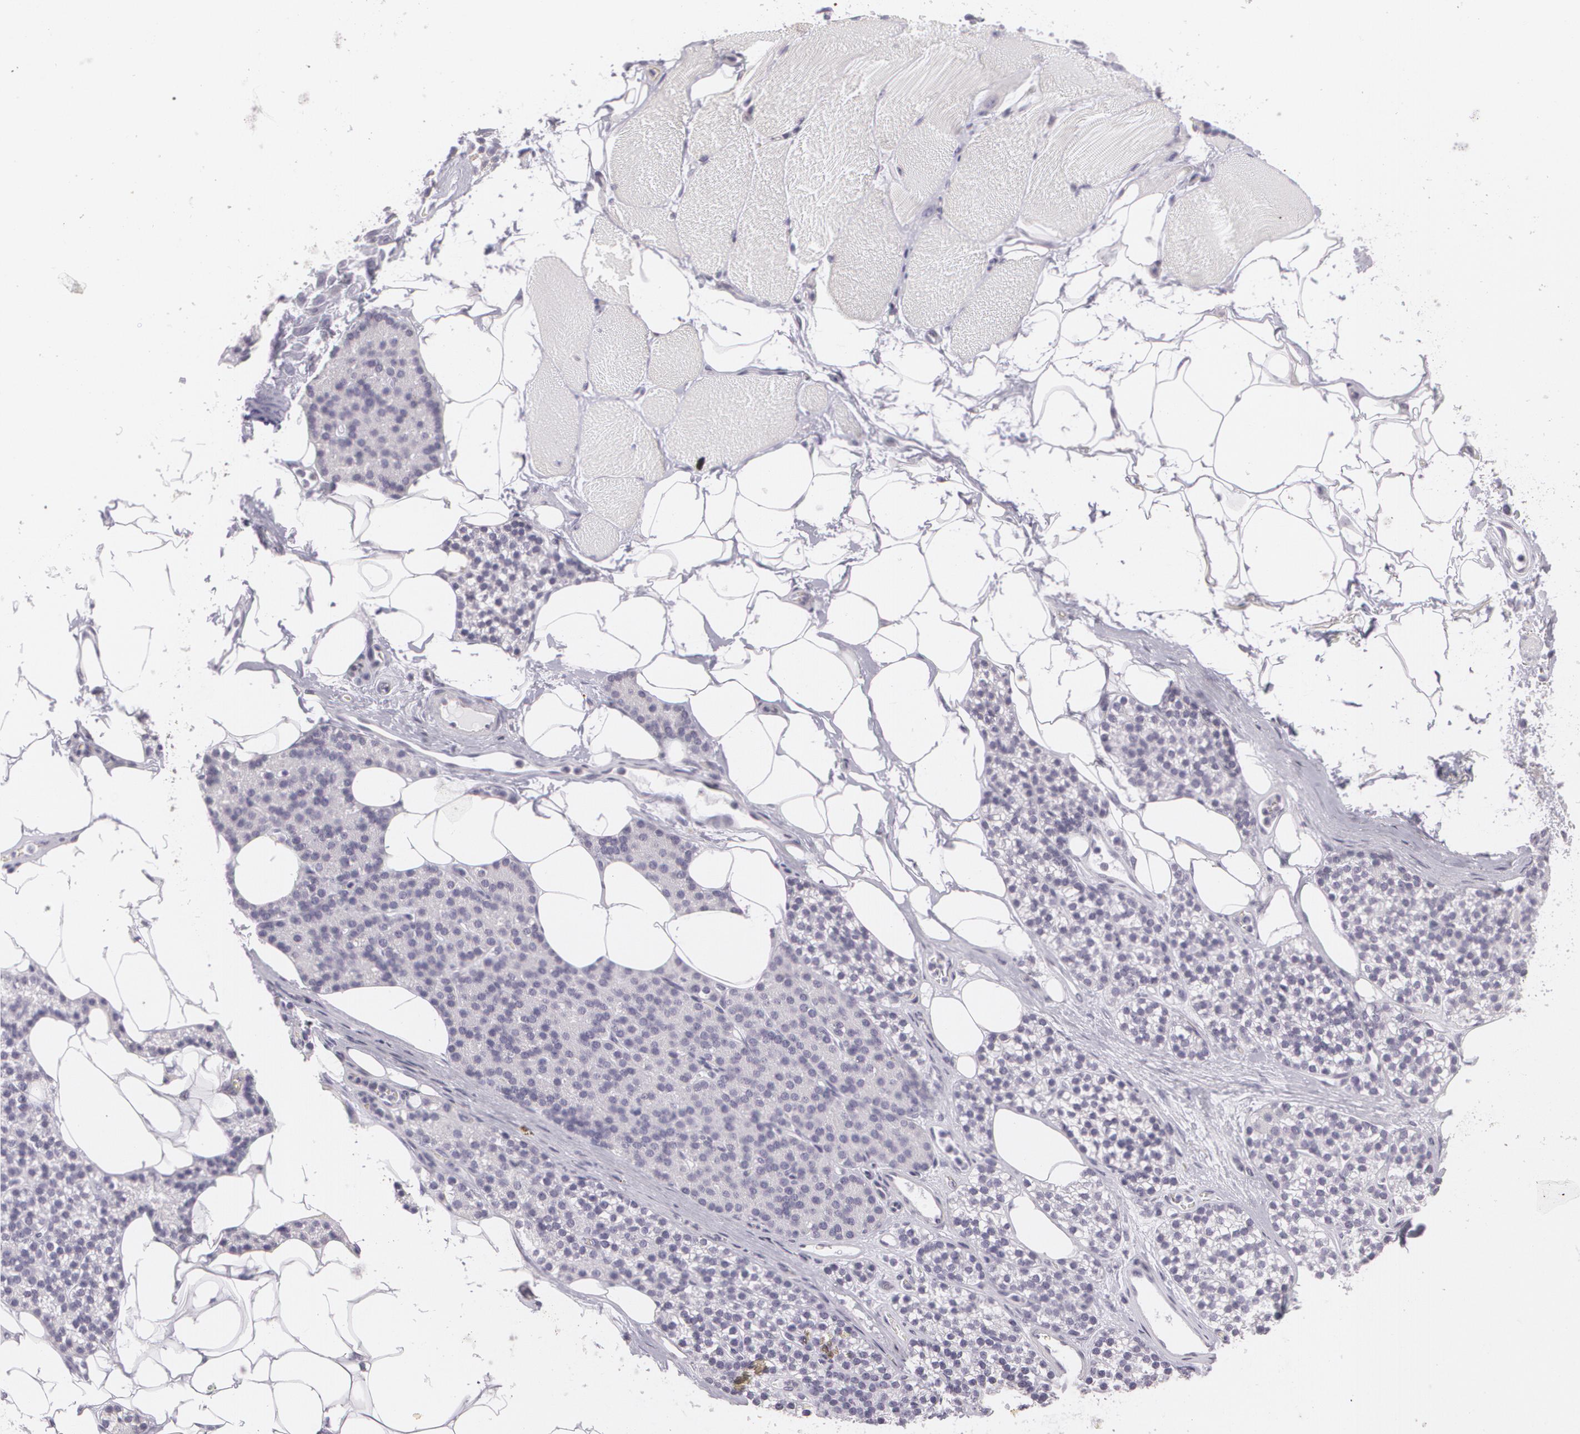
{"staining": {"intensity": "negative", "quantity": "none", "location": "none"}, "tissue": "skeletal muscle", "cell_type": "Myocytes", "image_type": "normal", "snomed": [{"axis": "morphology", "description": "Normal tissue, NOS"}, {"axis": "topography", "description": "Skeletal muscle"}, {"axis": "topography", "description": "Parathyroid gland"}], "caption": "The immunohistochemistry histopathology image has no significant expression in myocytes of skeletal muscle.", "gene": "MAP2", "patient": {"sex": "female", "age": 37}}